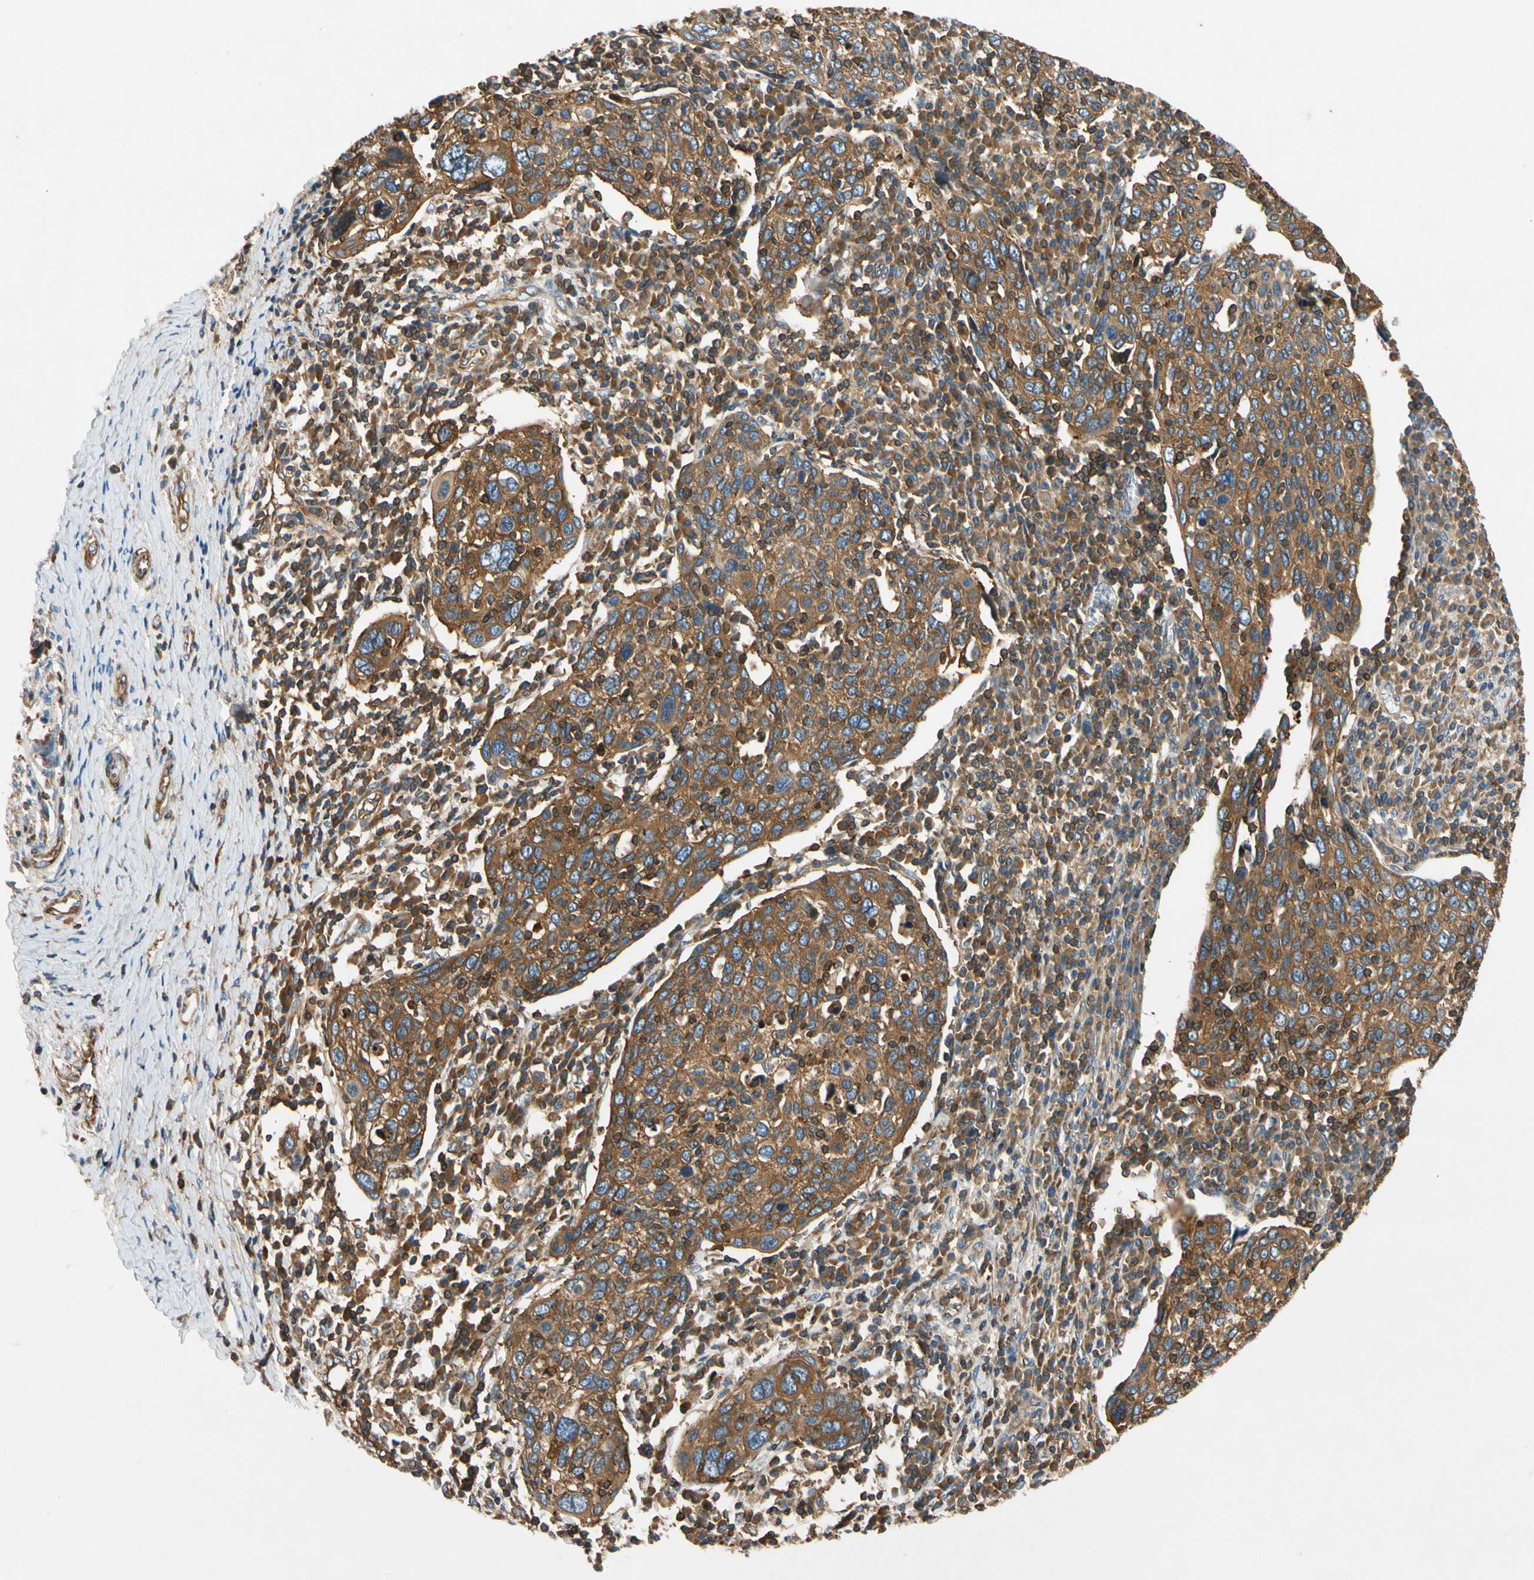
{"staining": {"intensity": "moderate", "quantity": ">75%", "location": "cytoplasmic/membranous"}, "tissue": "cervical cancer", "cell_type": "Tumor cells", "image_type": "cancer", "snomed": [{"axis": "morphology", "description": "Squamous cell carcinoma, NOS"}, {"axis": "topography", "description": "Cervix"}], "caption": "Protein expression analysis of human cervical squamous cell carcinoma reveals moderate cytoplasmic/membranous positivity in approximately >75% of tumor cells.", "gene": "TCP11L1", "patient": {"sex": "female", "age": 40}}